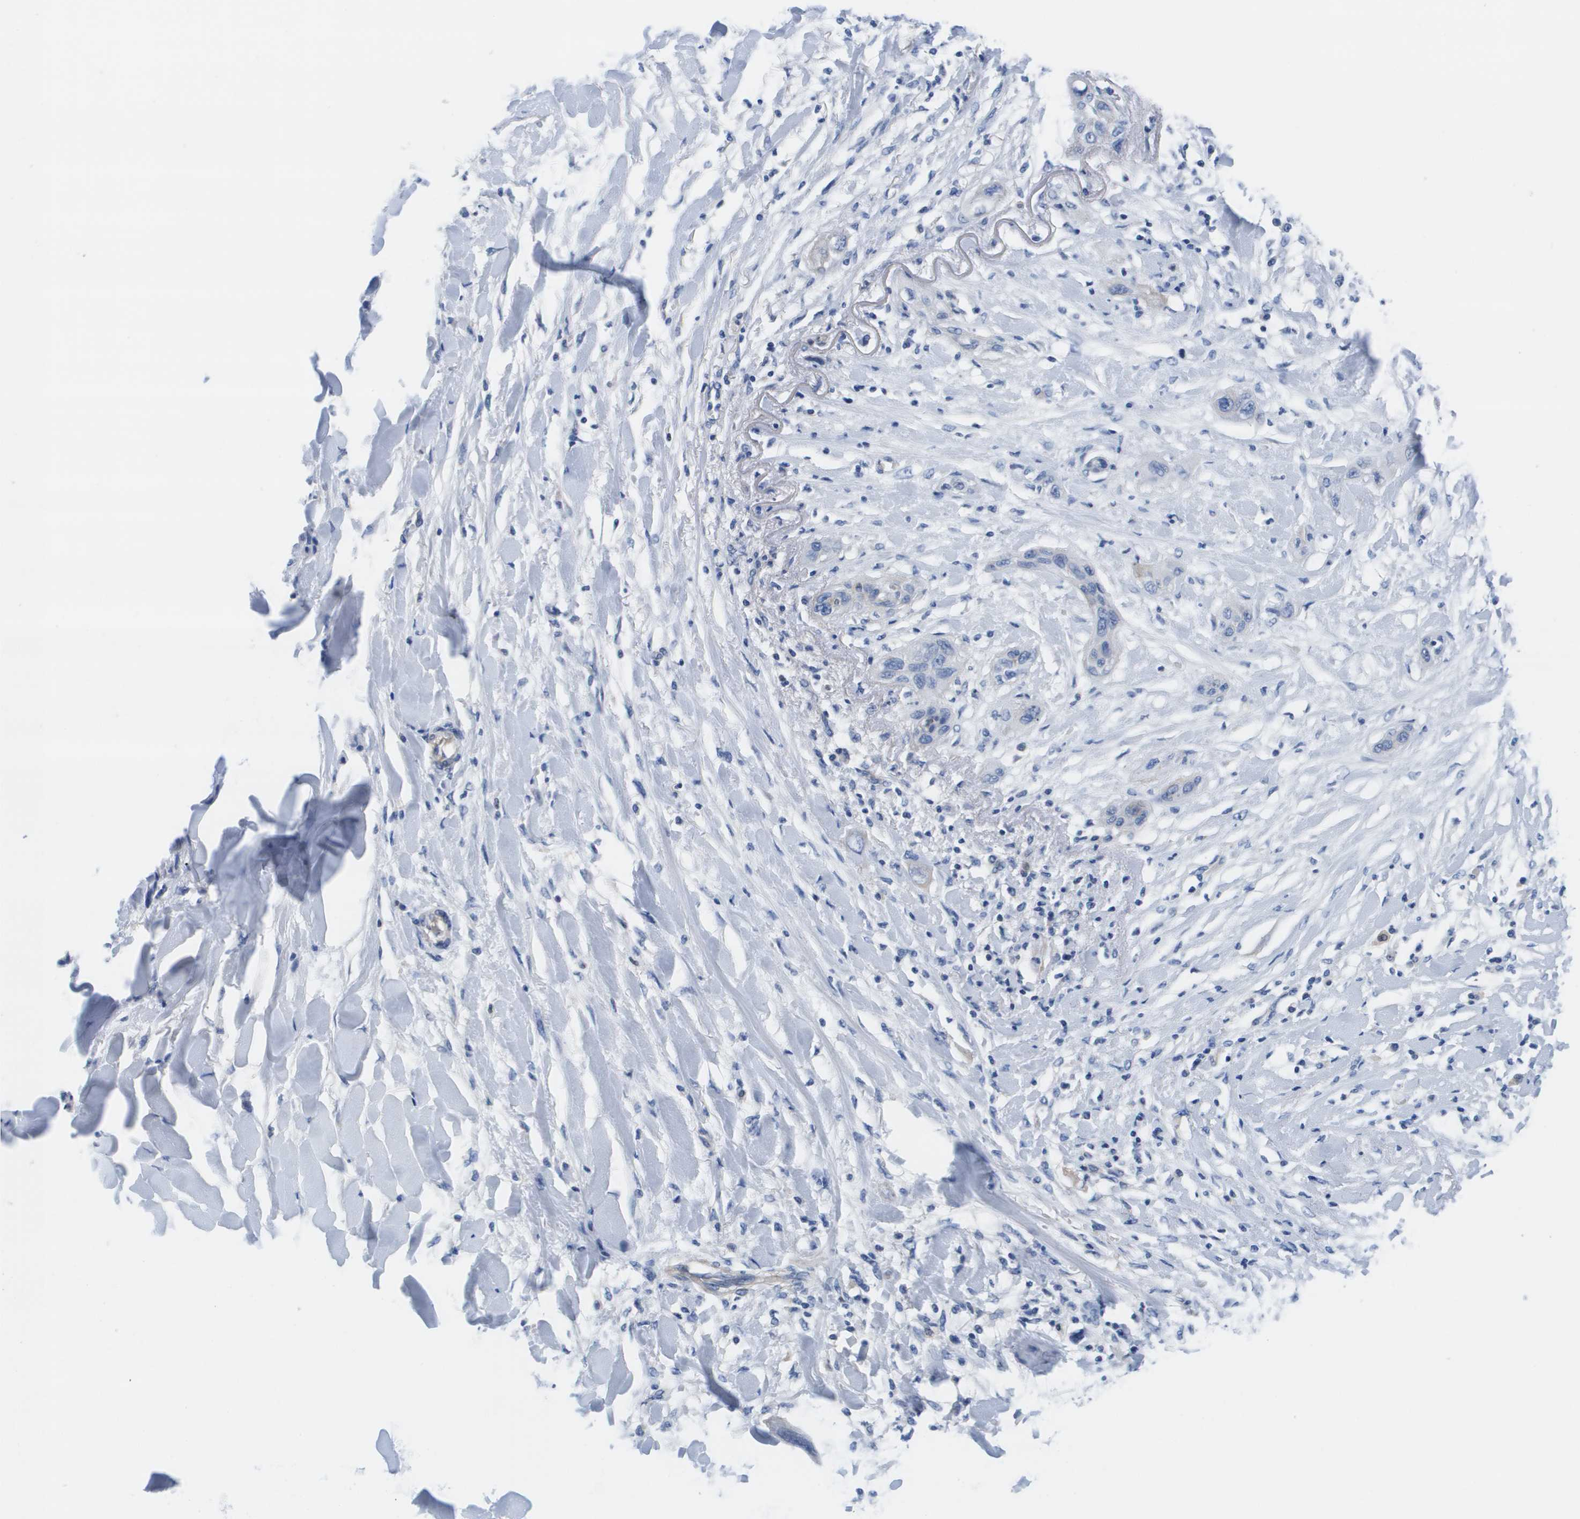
{"staining": {"intensity": "negative", "quantity": "none", "location": "none"}, "tissue": "lung cancer", "cell_type": "Tumor cells", "image_type": "cancer", "snomed": [{"axis": "morphology", "description": "Squamous cell carcinoma, NOS"}, {"axis": "topography", "description": "Lung"}], "caption": "There is no significant positivity in tumor cells of lung squamous cell carcinoma. Brightfield microscopy of immunohistochemistry (IHC) stained with DAB (3,3'-diaminobenzidine) (brown) and hematoxylin (blue), captured at high magnification.", "gene": "APOA1", "patient": {"sex": "female", "age": 47}}